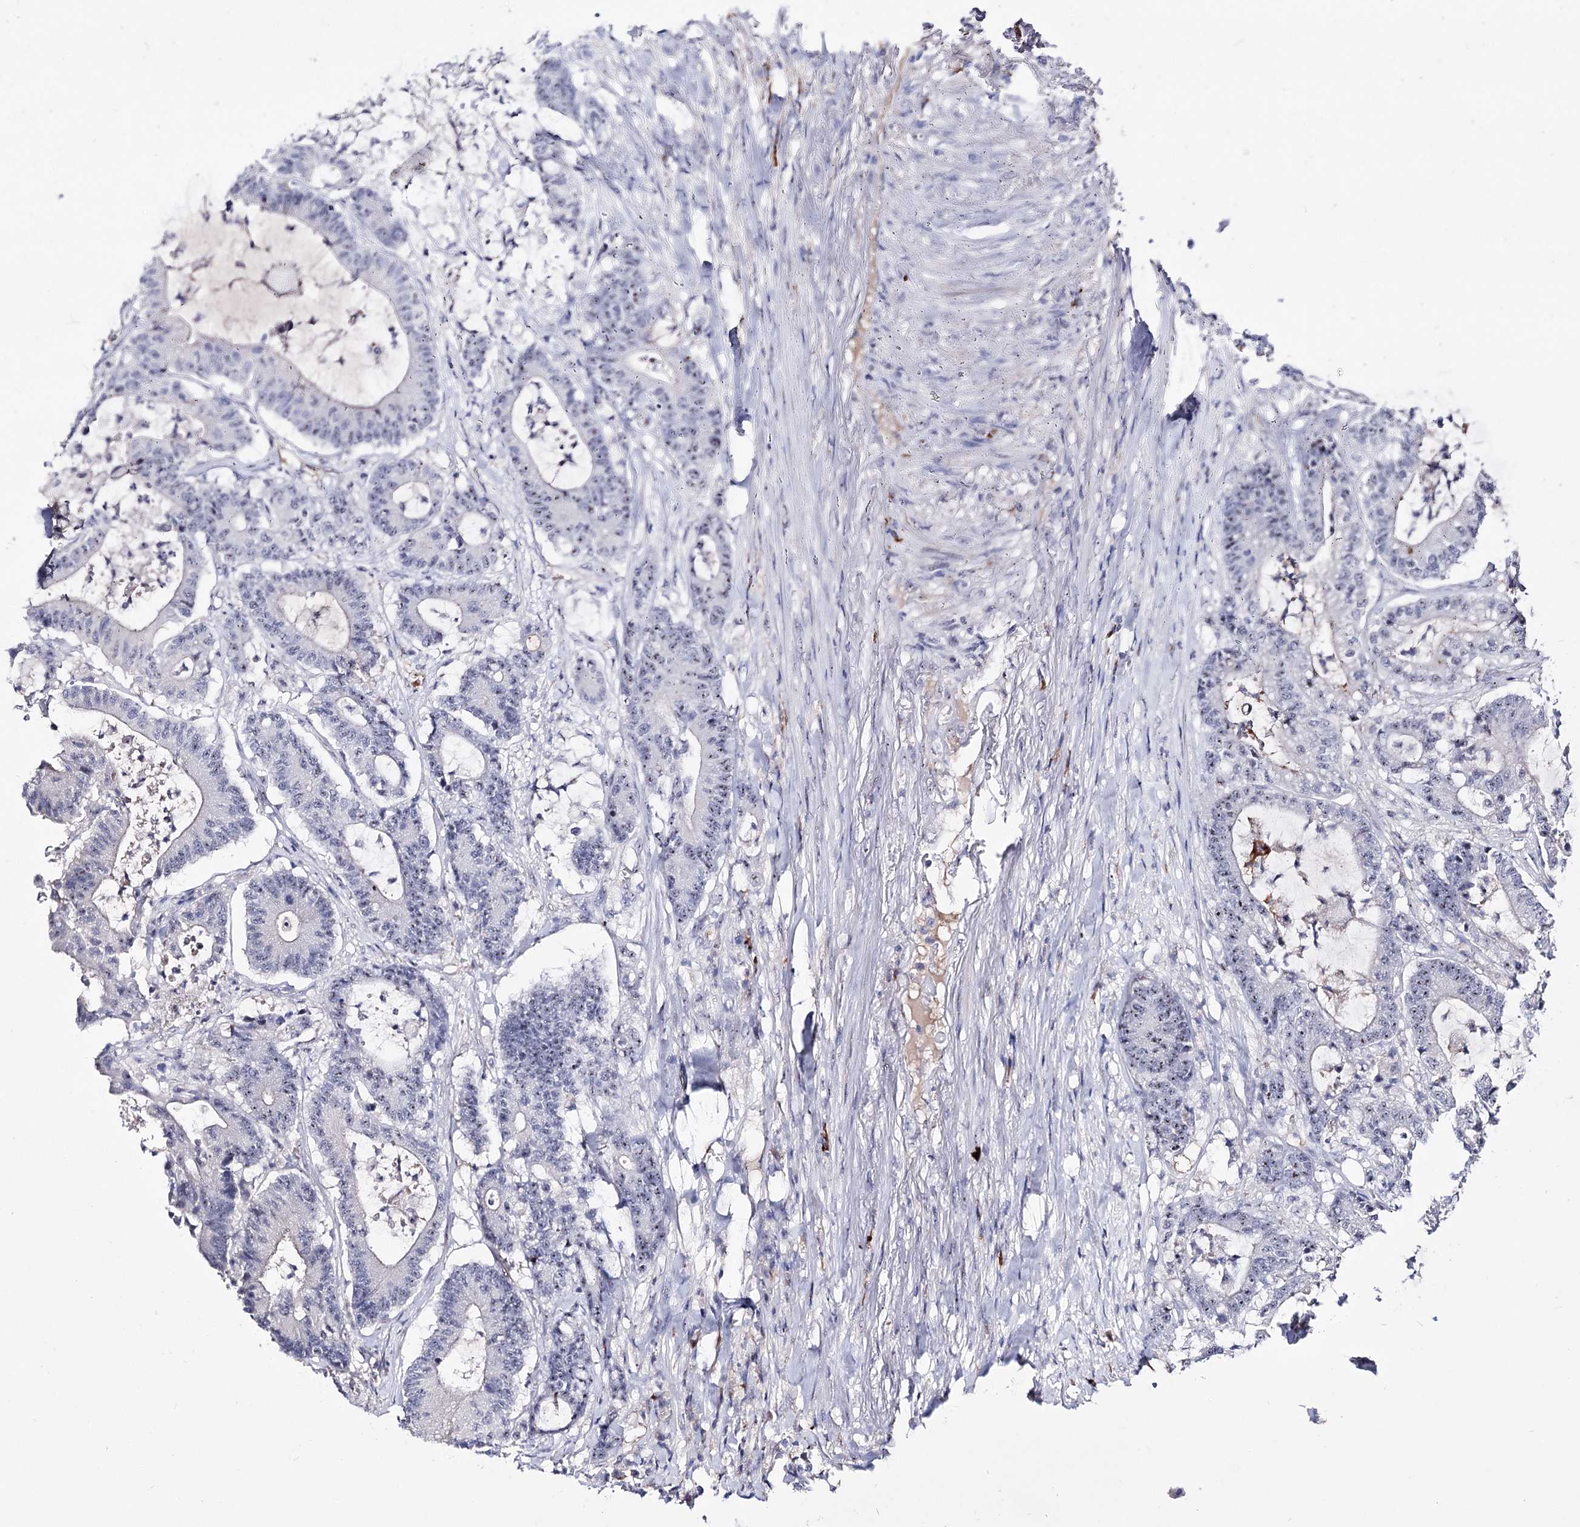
{"staining": {"intensity": "weak", "quantity": "<25%", "location": "nuclear"}, "tissue": "colorectal cancer", "cell_type": "Tumor cells", "image_type": "cancer", "snomed": [{"axis": "morphology", "description": "Adenocarcinoma, NOS"}, {"axis": "topography", "description": "Colon"}], "caption": "Protein analysis of colorectal cancer (adenocarcinoma) reveals no significant expression in tumor cells. Brightfield microscopy of IHC stained with DAB (brown) and hematoxylin (blue), captured at high magnification.", "gene": "PCGF5", "patient": {"sex": "female", "age": 84}}